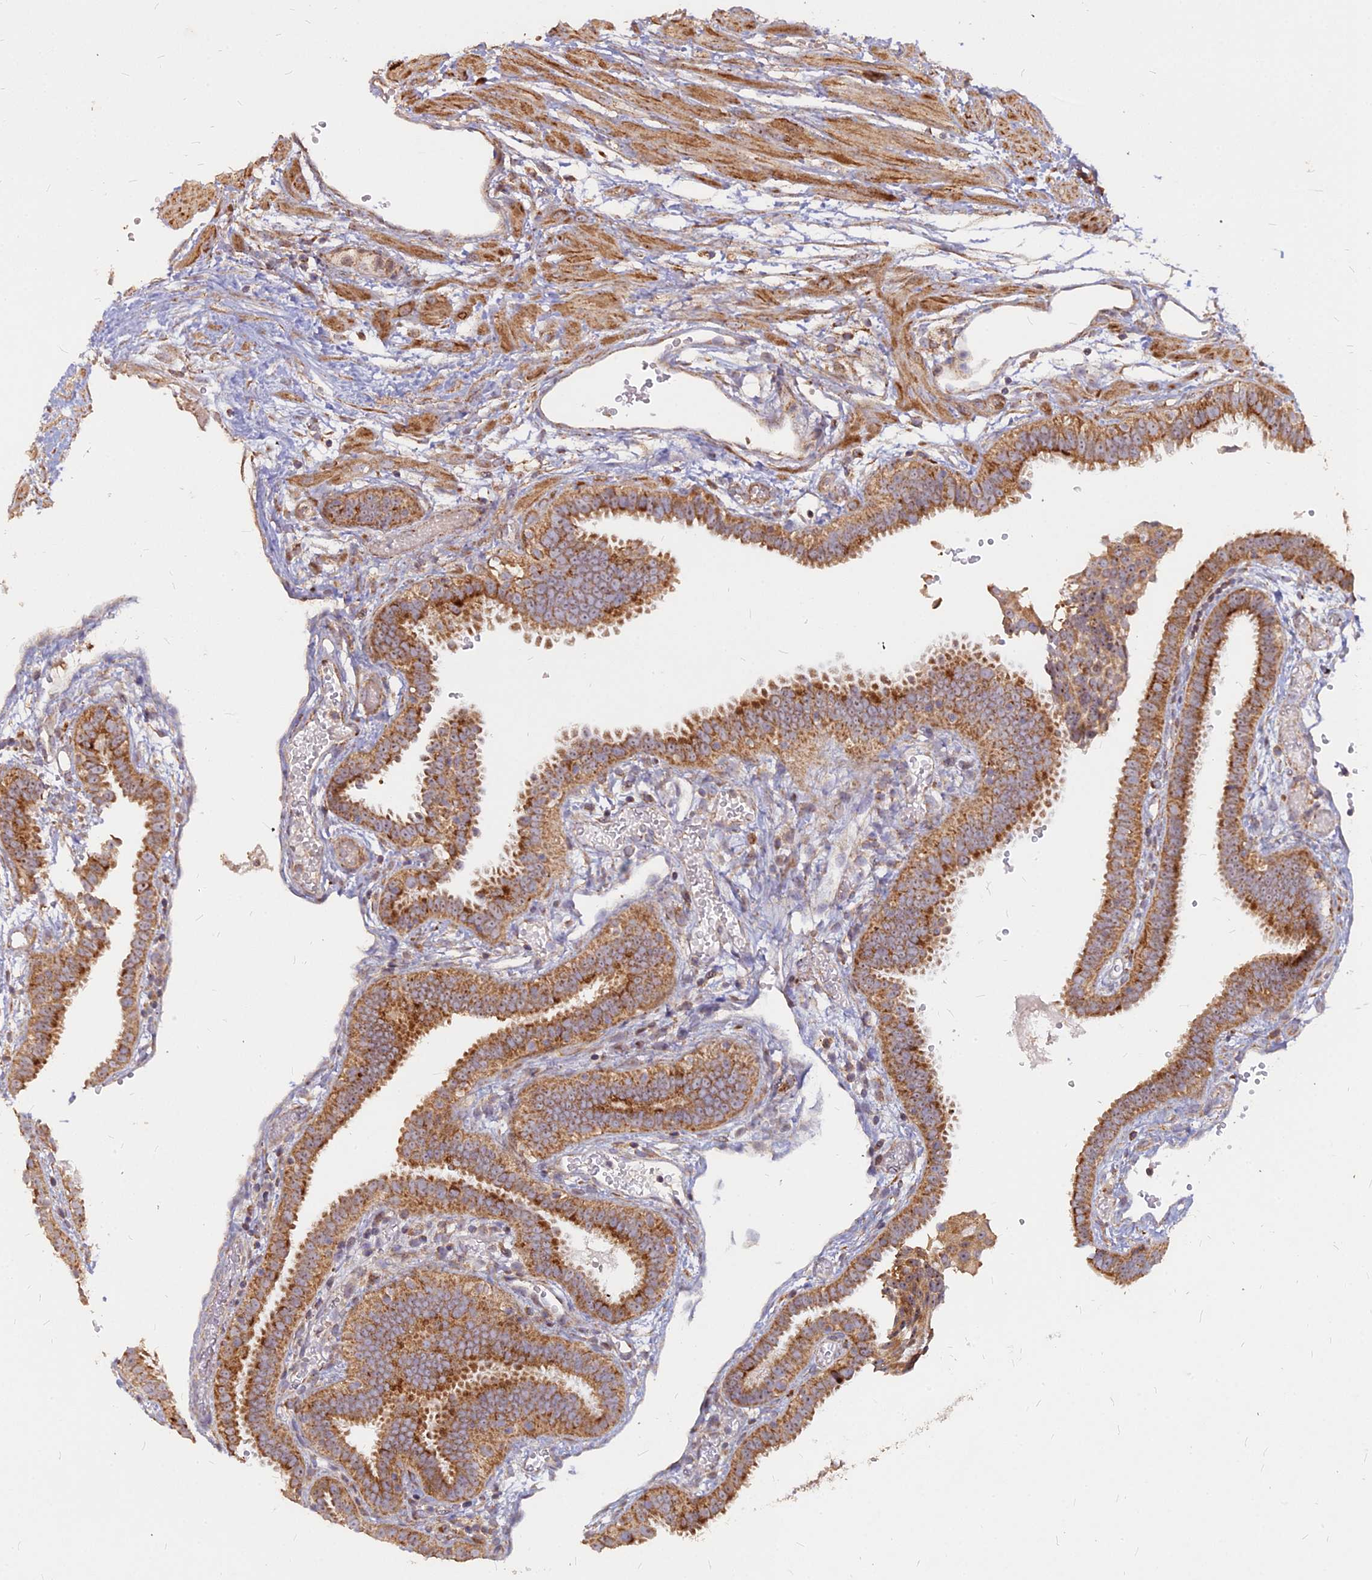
{"staining": {"intensity": "strong", "quantity": ">75%", "location": "cytoplasmic/membranous"}, "tissue": "fallopian tube", "cell_type": "Glandular cells", "image_type": "normal", "snomed": [{"axis": "morphology", "description": "Normal tissue, NOS"}, {"axis": "topography", "description": "Fallopian tube"}], "caption": "This photomicrograph shows normal fallopian tube stained with IHC to label a protein in brown. The cytoplasmic/membranous of glandular cells show strong positivity for the protein. Nuclei are counter-stained blue.", "gene": "COX11", "patient": {"sex": "female", "age": 37}}